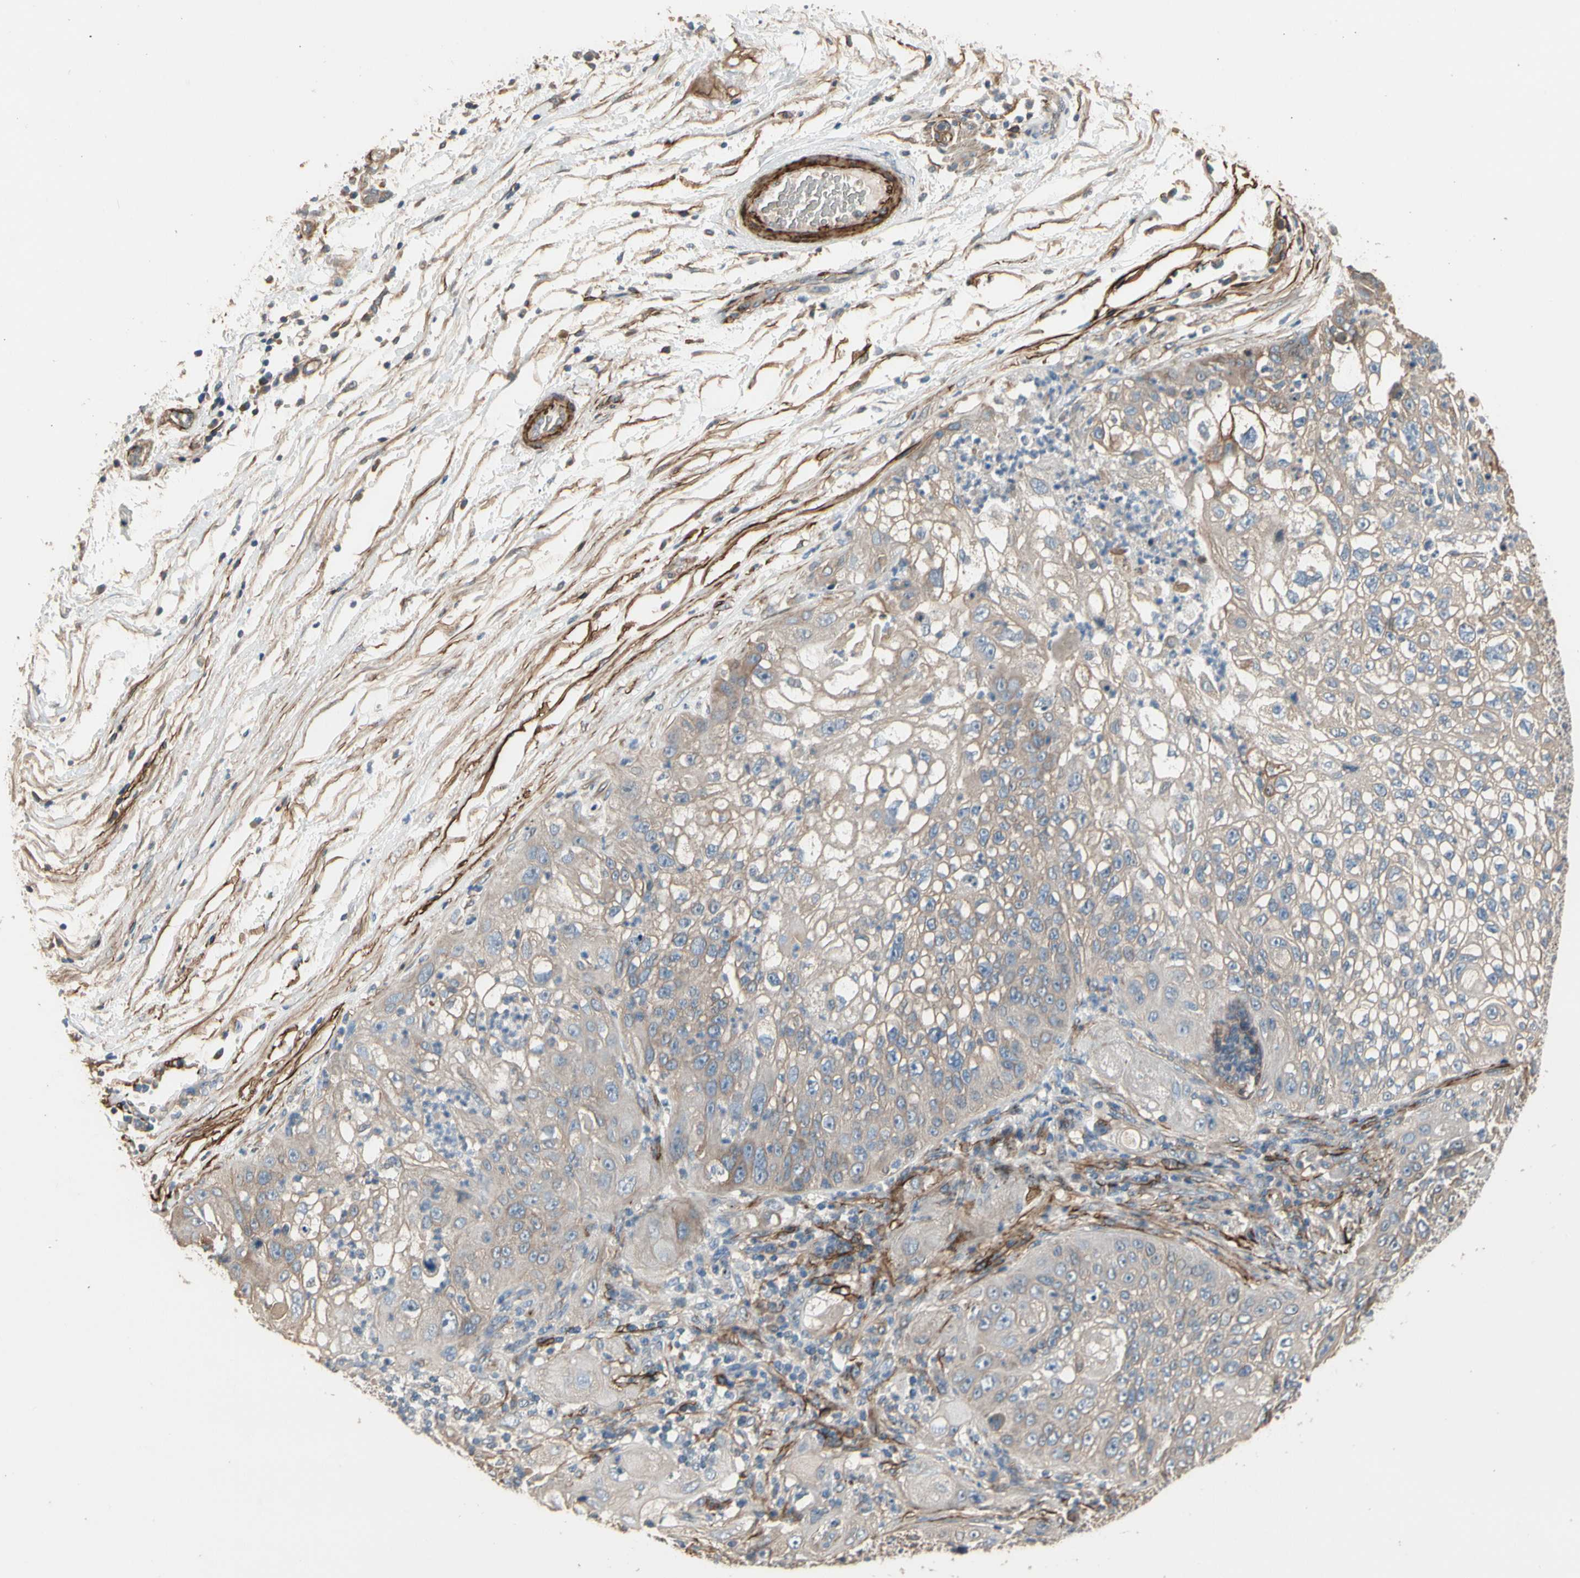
{"staining": {"intensity": "weak", "quantity": ">75%", "location": "cytoplasmic/membranous"}, "tissue": "lung cancer", "cell_type": "Tumor cells", "image_type": "cancer", "snomed": [{"axis": "morphology", "description": "Inflammation, NOS"}, {"axis": "morphology", "description": "Squamous cell carcinoma, NOS"}, {"axis": "topography", "description": "Lymph node"}, {"axis": "topography", "description": "Soft tissue"}, {"axis": "topography", "description": "Lung"}], "caption": "A brown stain labels weak cytoplasmic/membranous expression of a protein in human lung cancer (squamous cell carcinoma) tumor cells. (DAB (3,3'-diaminobenzidine) = brown stain, brightfield microscopy at high magnification).", "gene": "SUSD2", "patient": {"sex": "male", "age": 66}}